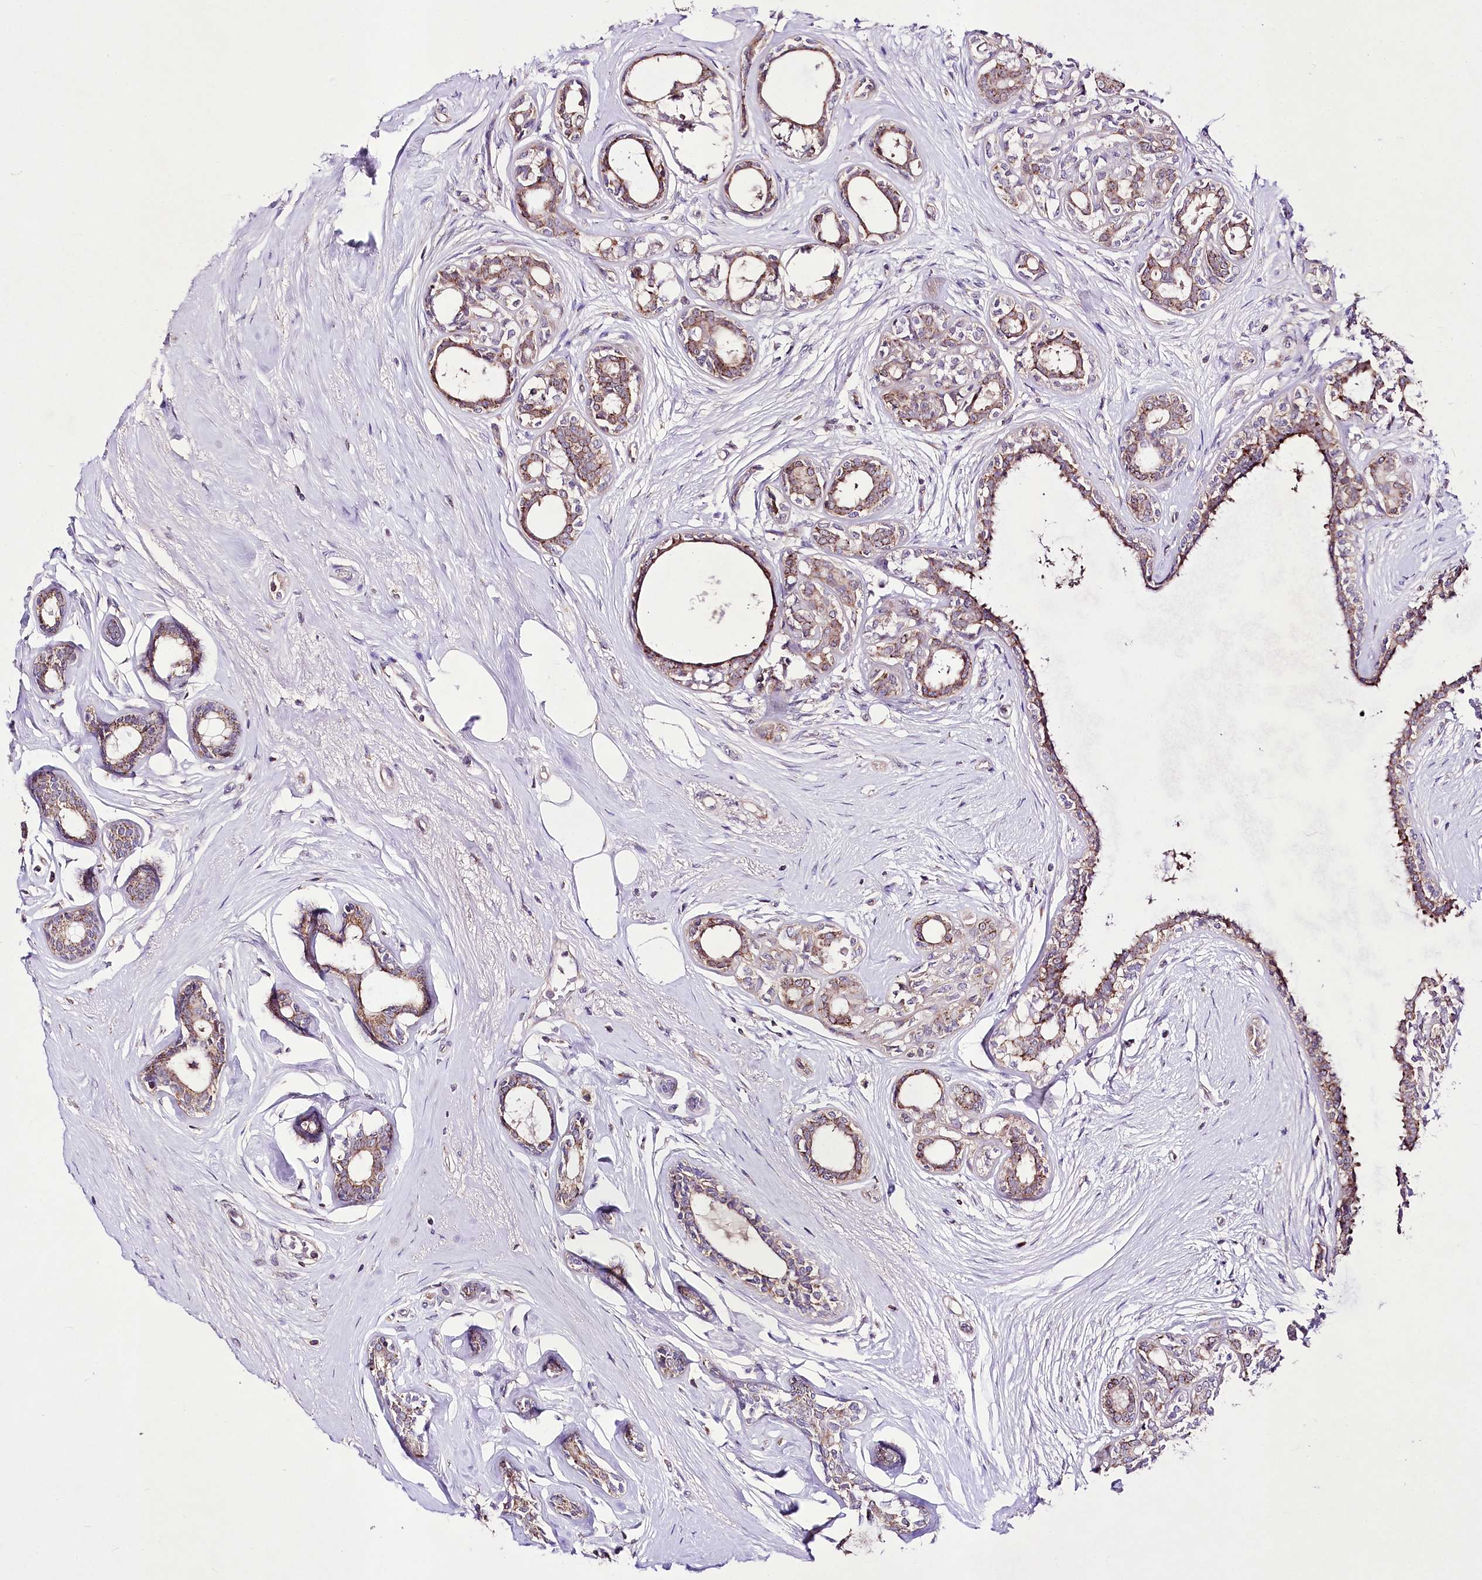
{"staining": {"intensity": "moderate", "quantity": "25%-75%", "location": "cytoplasmic/membranous"}, "tissue": "breast cancer", "cell_type": "Tumor cells", "image_type": "cancer", "snomed": [{"axis": "morphology", "description": "Lobular carcinoma"}, {"axis": "topography", "description": "Breast"}], "caption": "Tumor cells demonstrate medium levels of moderate cytoplasmic/membranous positivity in approximately 25%-75% of cells in human breast lobular carcinoma. (DAB (3,3'-diaminobenzidine) IHC with brightfield microscopy, high magnification).", "gene": "ATE1", "patient": {"sex": "female", "age": 51}}